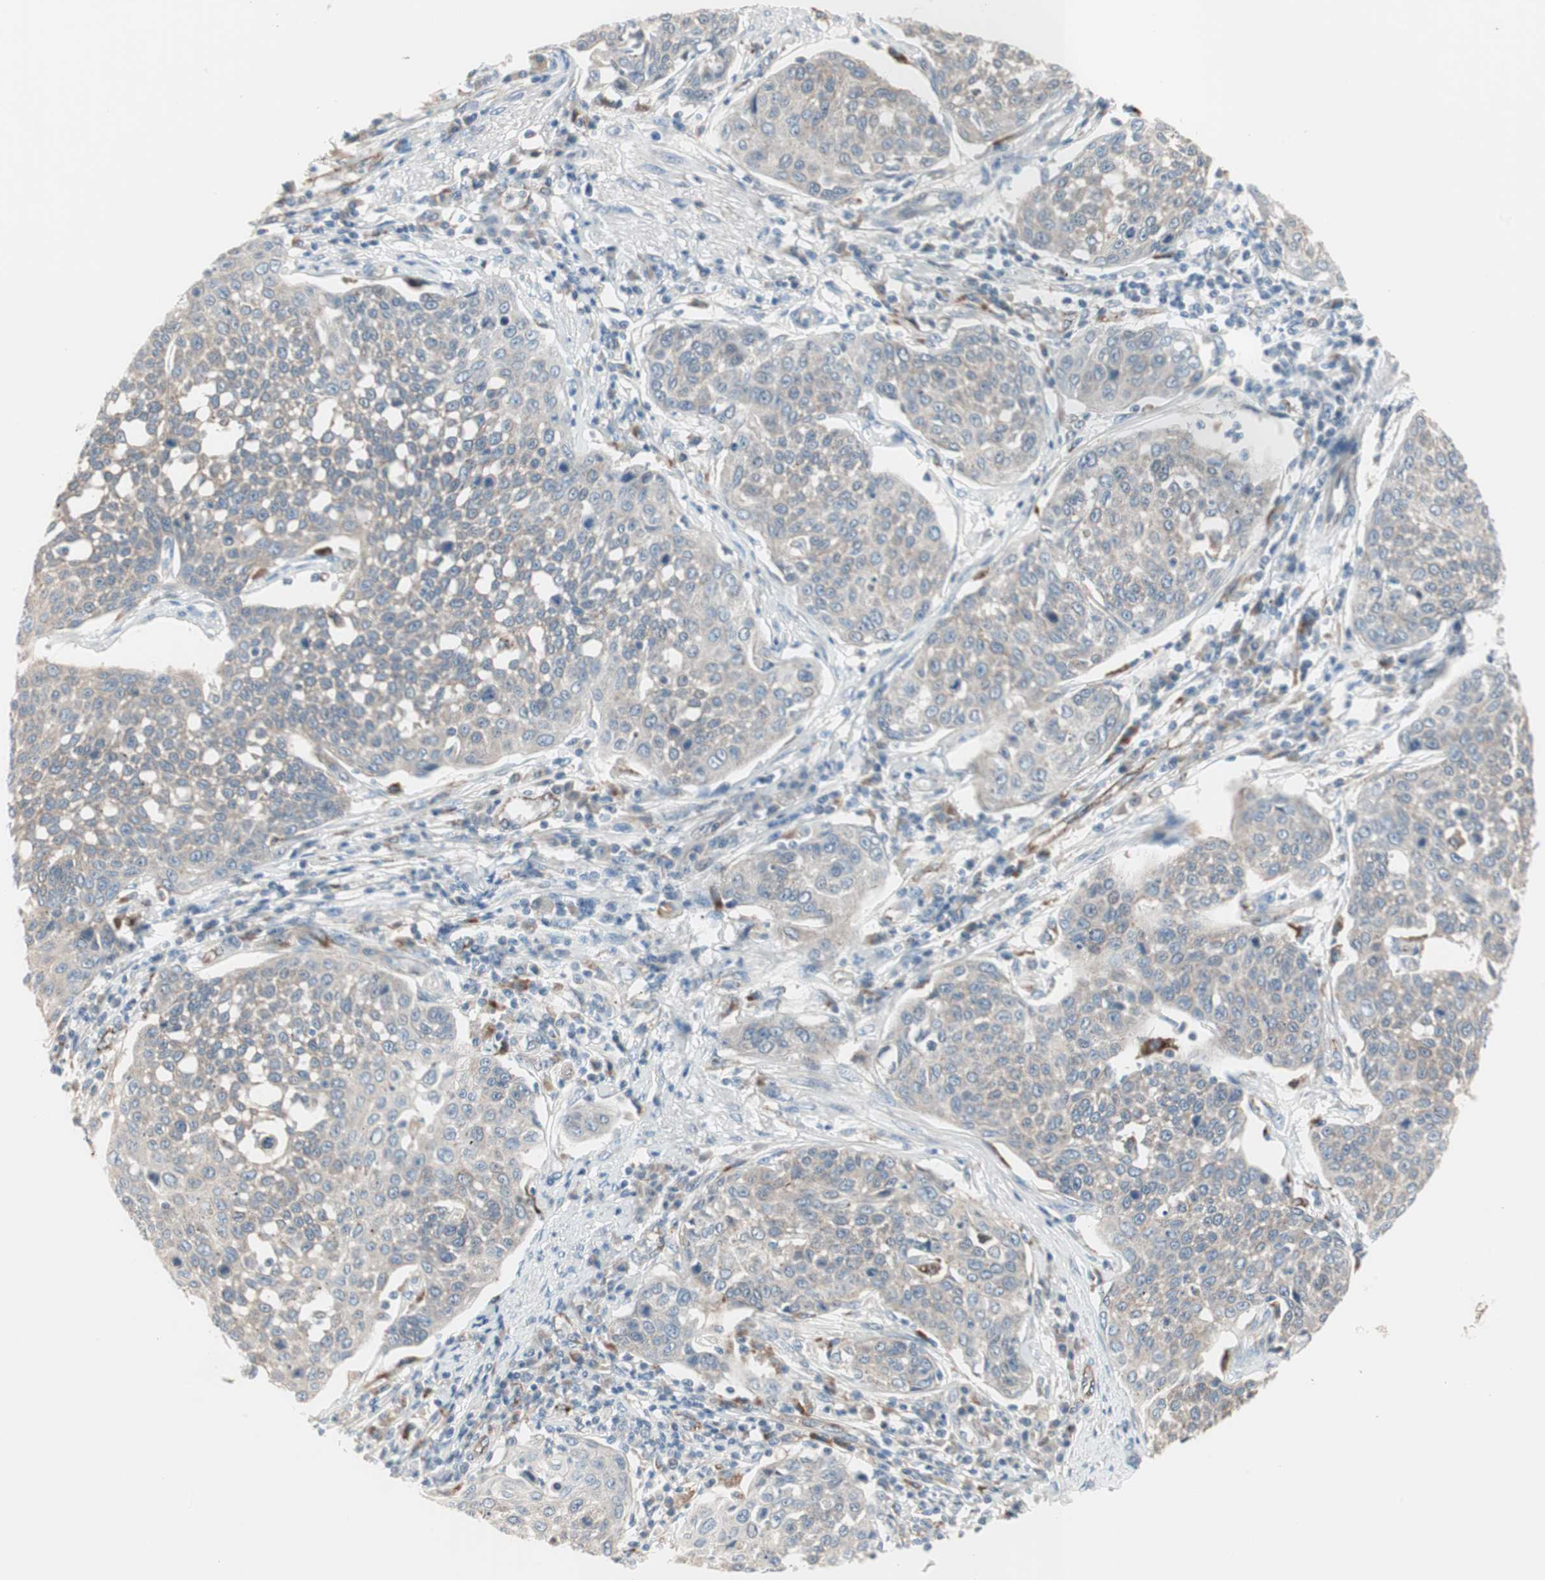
{"staining": {"intensity": "negative", "quantity": "none", "location": "none"}, "tissue": "cervical cancer", "cell_type": "Tumor cells", "image_type": "cancer", "snomed": [{"axis": "morphology", "description": "Squamous cell carcinoma, NOS"}, {"axis": "topography", "description": "Cervix"}], "caption": "Tumor cells are negative for brown protein staining in cervical cancer.", "gene": "FGFR4", "patient": {"sex": "female", "age": 34}}